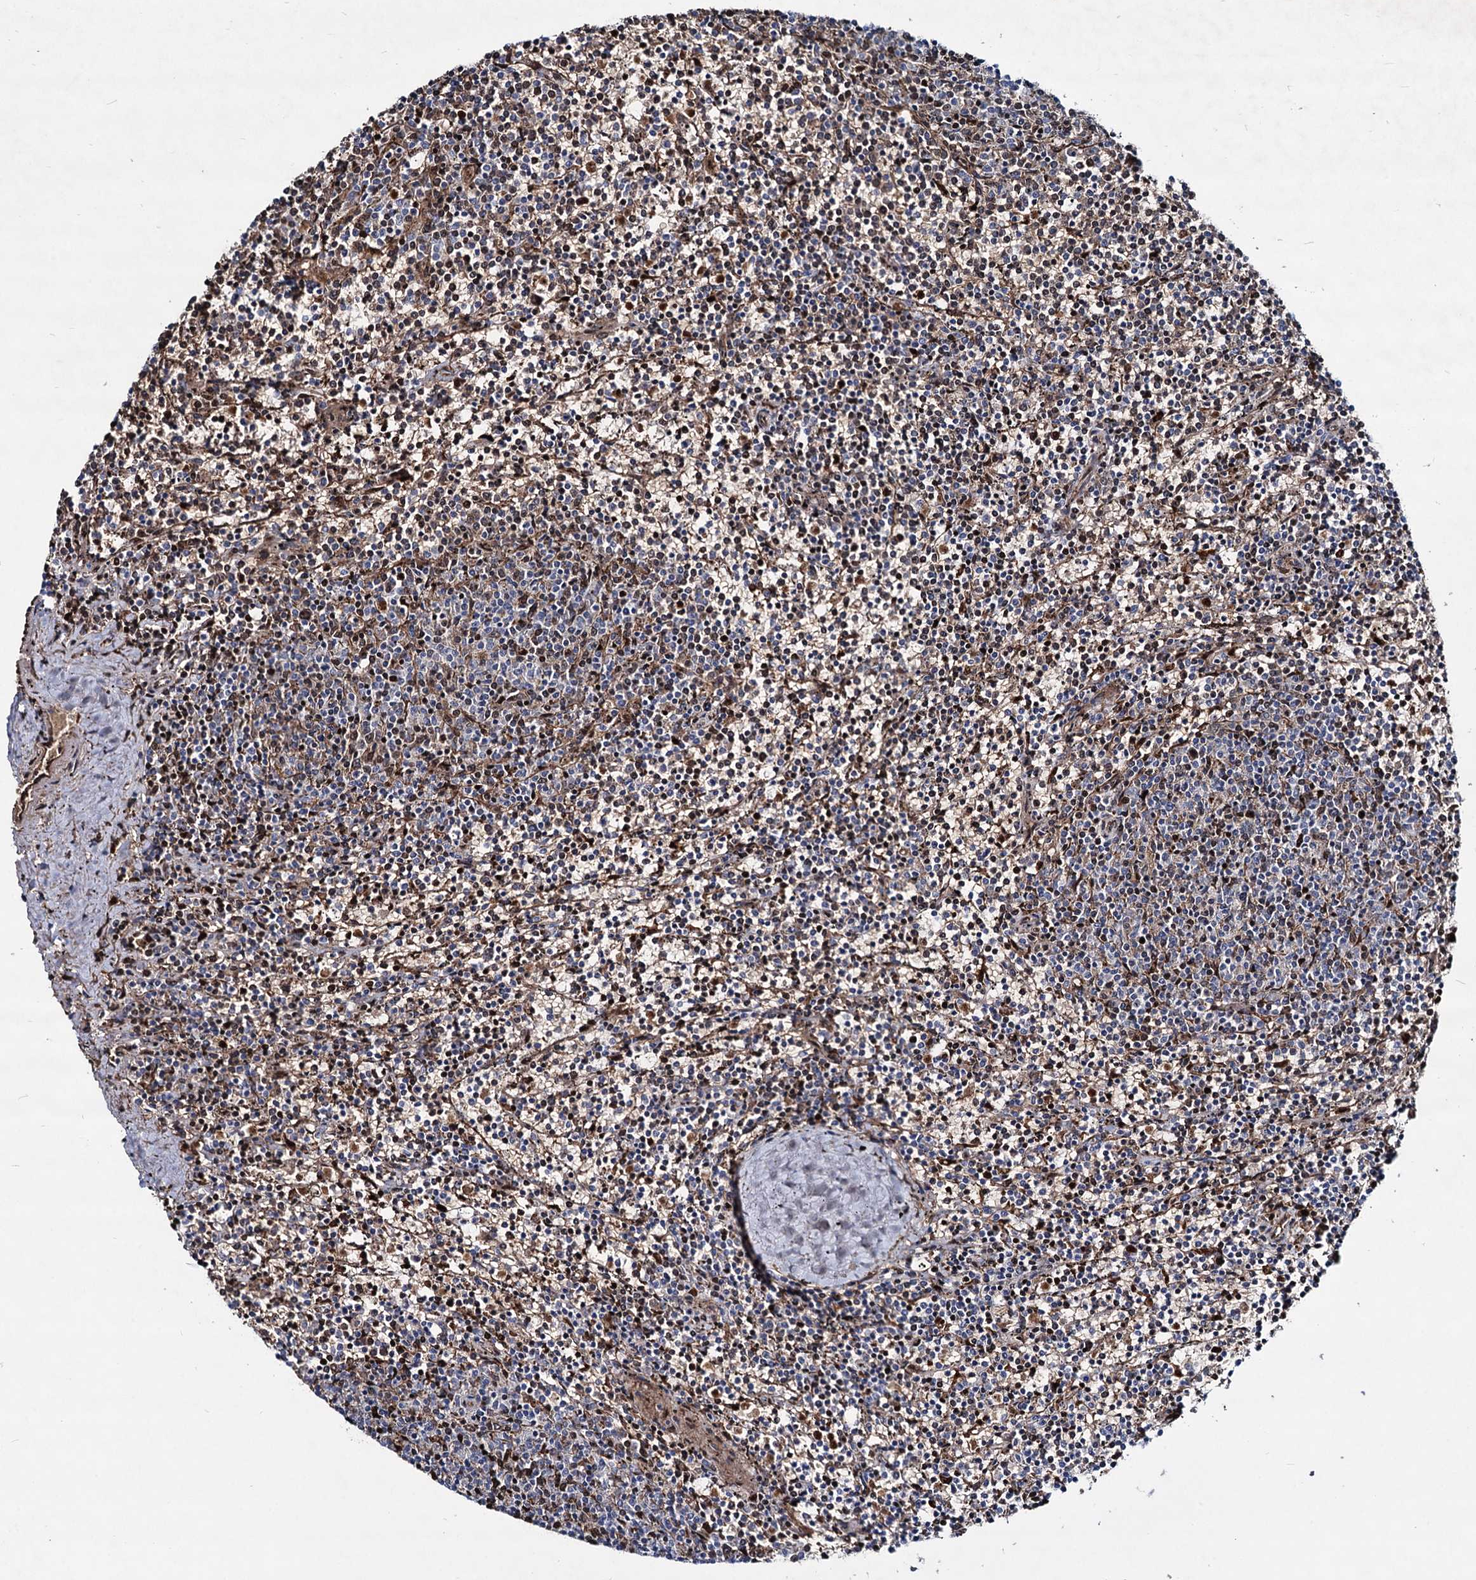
{"staining": {"intensity": "negative", "quantity": "none", "location": "none"}, "tissue": "lymphoma", "cell_type": "Tumor cells", "image_type": "cancer", "snomed": [{"axis": "morphology", "description": "Malignant lymphoma, non-Hodgkin's type, Low grade"}, {"axis": "topography", "description": "Spleen"}], "caption": "Tumor cells are negative for protein expression in human malignant lymphoma, non-Hodgkin's type (low-grade).", "gene": "RNF6", "patient": {"sex": "female", "age": 50}}